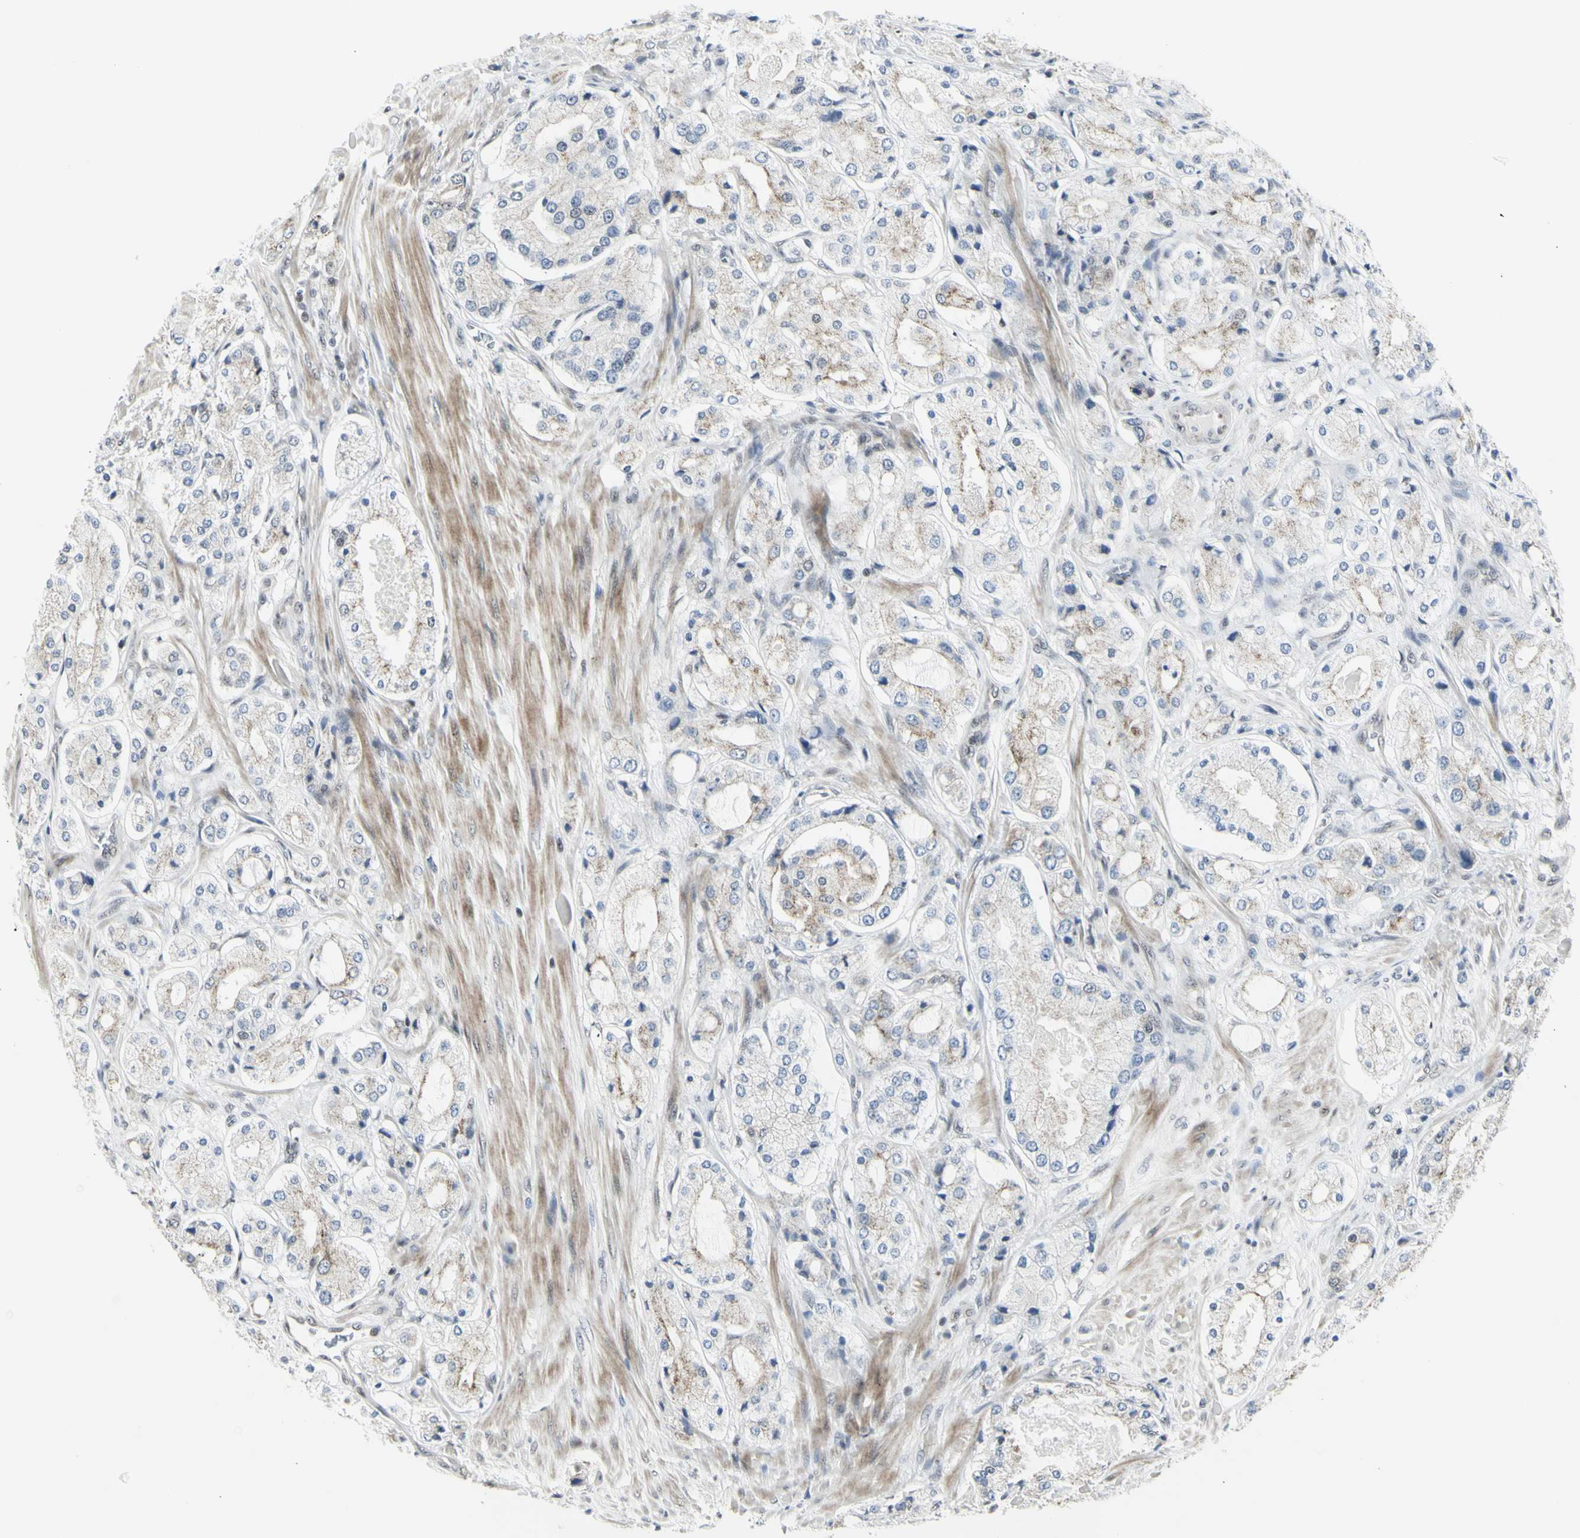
{"staining": {"intensity": "weak", "quantity": "25%-75%", "location": "cytoplasmic/membranous"}, "tissue": "prostate cancer", "cell_type": "Tumor cells", "image_type": "cancer", "snomed": [{"axis": "morphology", "description": "Adenocarcinoma, High grade"}, {"axis": "topography", "description": "Prostate"}], "caption": "This micrograph demonstrates immunohistochemistry staining of human prostate cancer, with low weak cytoplasmic/membranous positivity in about 25%-75% of tumor cells.", "gene": "DHRS7B", "patient": {"sex": "male", "age": 65}}